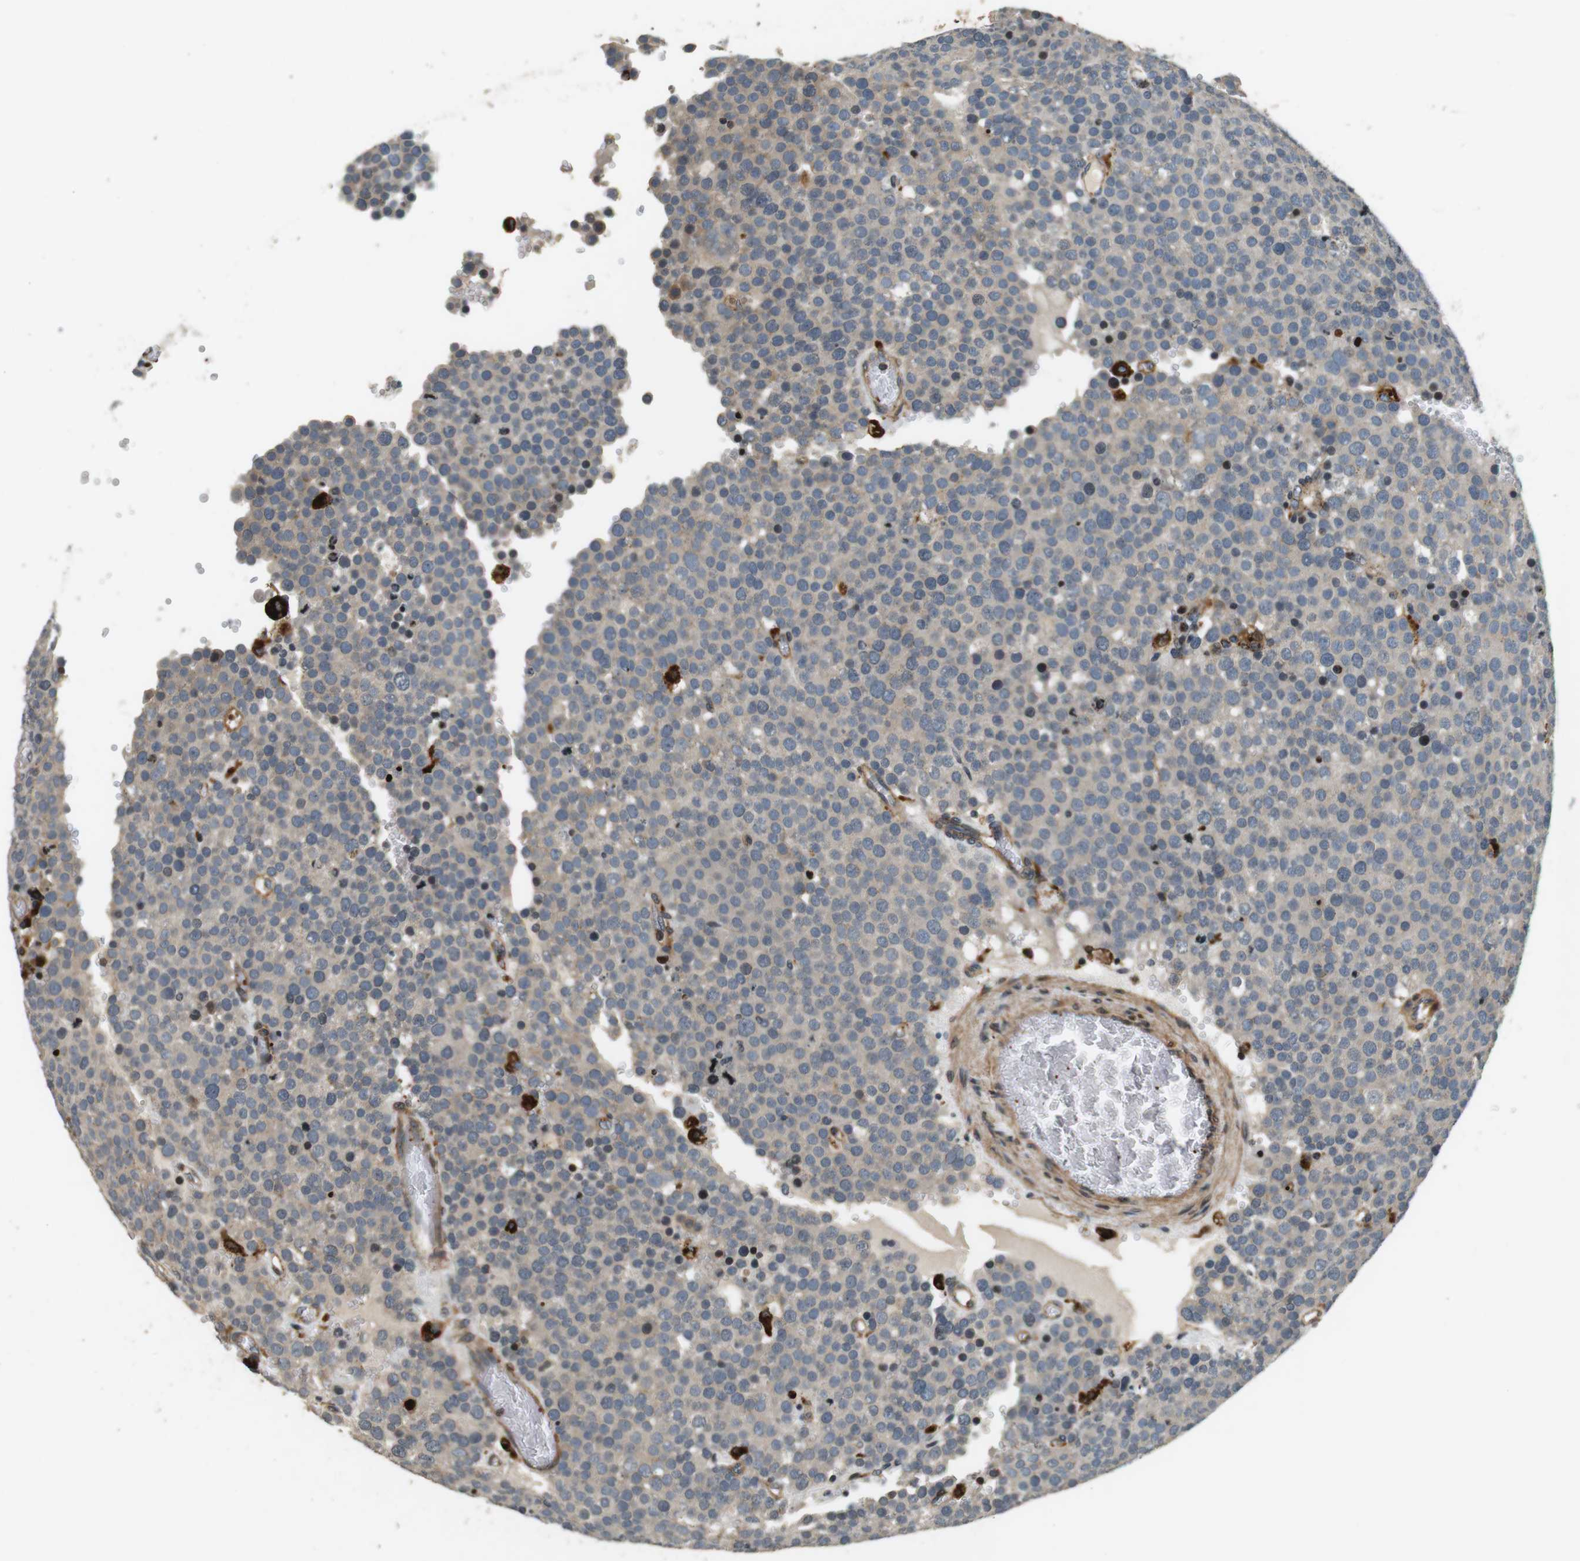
{"staining": {"intensity": "weak", "quantity": "<25%", "location": "cytoplasmic/membranous"}, "tissue": "testis cancer", "cell_type": "Tumor cells", "image_type": "cancer", "snomed": [{"axis": "morphology", "description": "Normal tissue, NOS"}, {"axis": "morphology", "description": "Seminoma, NOS"}, {"axis": "topography", "description": "Testis"}], "caption": "The immunohistochemistry image has no significant positivity in tumor cells of seminoma (testis) tissue. (DAB IHC with hematoxylin counter stain).", "gene": "TXNRD1", "patient": {"sex": "male", "age": 71}}